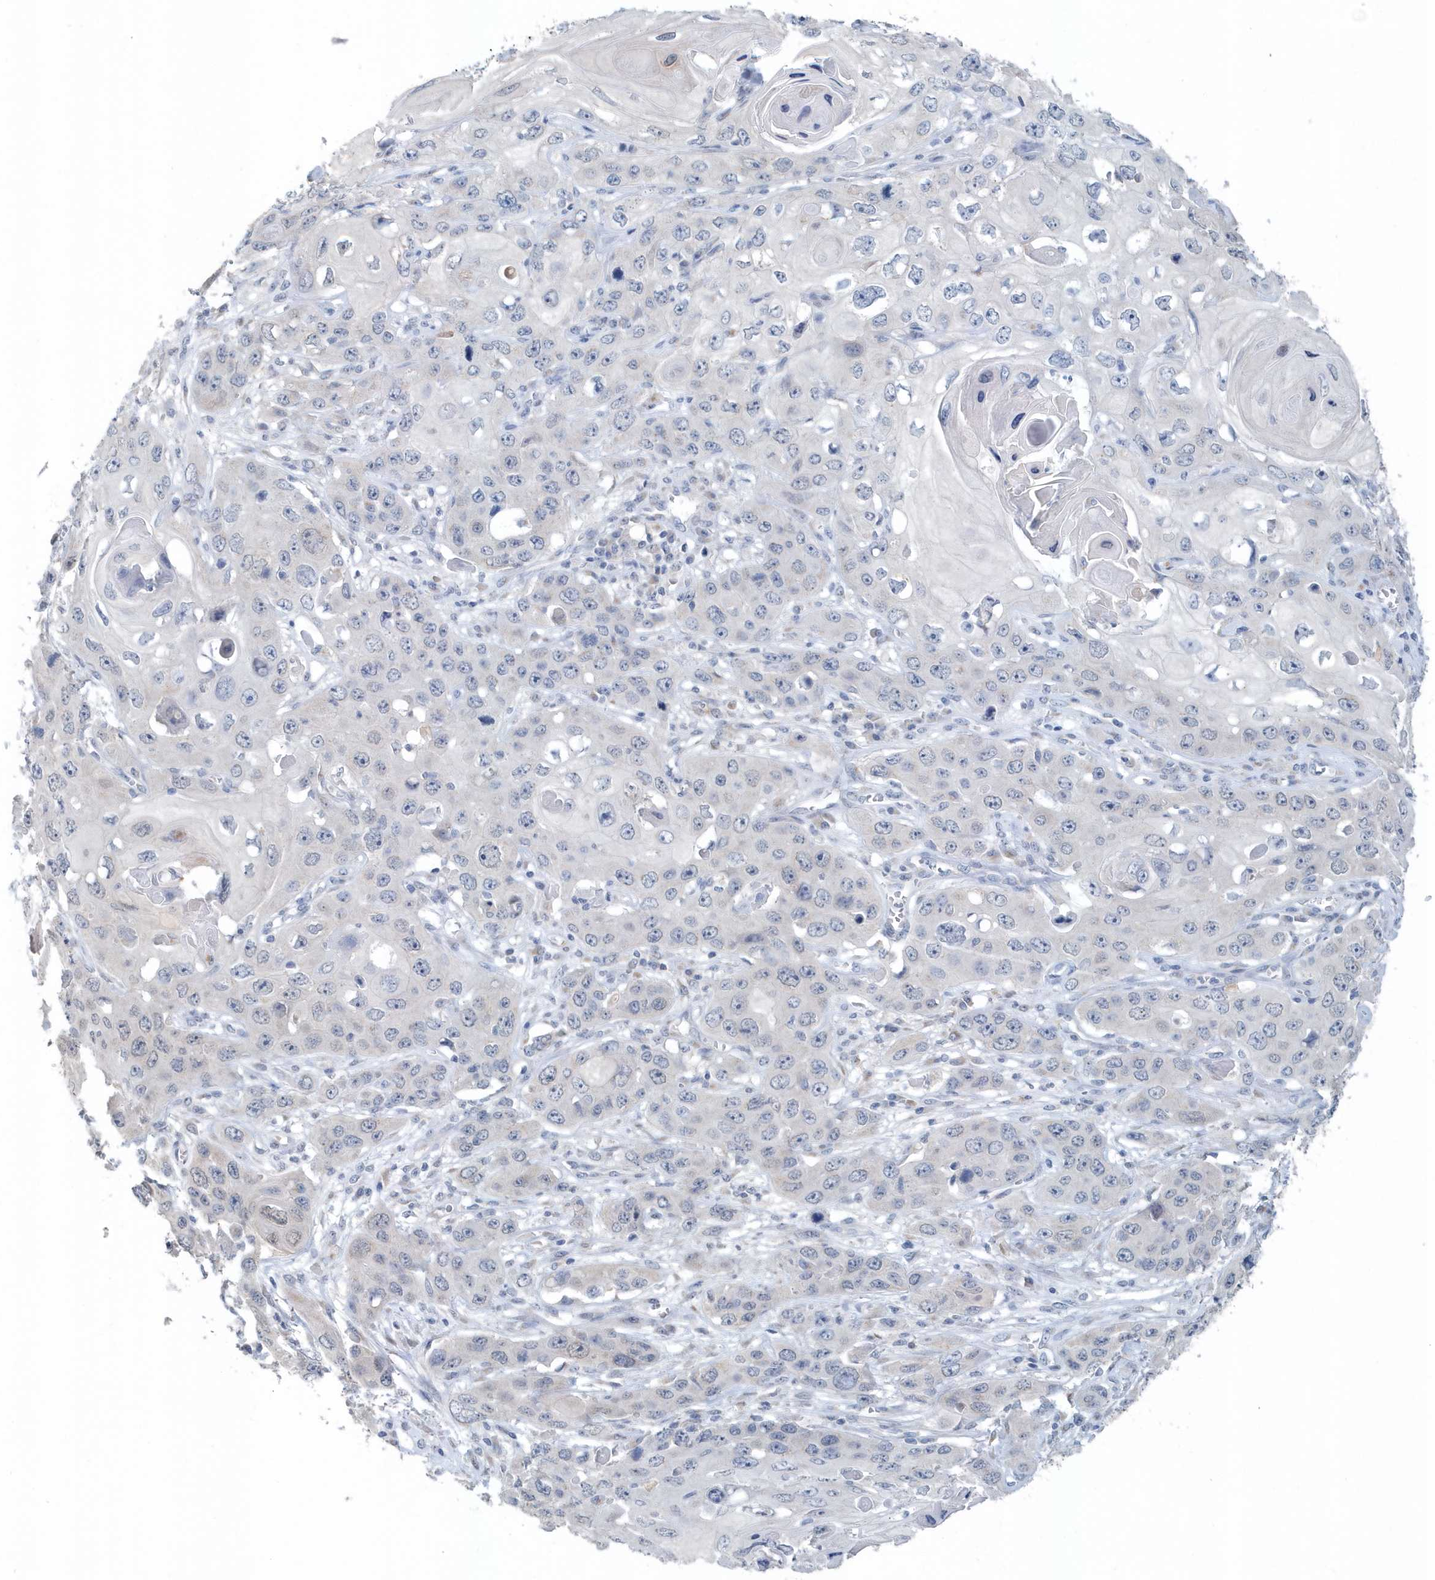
{"staining": {"intensity": "negative", "quantity": "none", "location": "none"}, "tissue": "skin cancer", "cell_type": "Tumor cells", "image_type": "cancer", "snomed": [{"axis": "morphology", "description": "Squamous cell carcinoma, NOS"}, {"axis": "topography", "description": "Skin"}], "caption": "Skin squamous cell carcinoma was stained to show a protein in brown. There is no significant expression in tumor cells. The staining was performed using DAB (3,3'-diaminobenzidine) to visualize the protein expression in brown, while the nuclei were stained in blue with hematoxylin (Magnification: 20x).", "gene": "PFN2", "patient": {"sex": "male", "age": 55}}